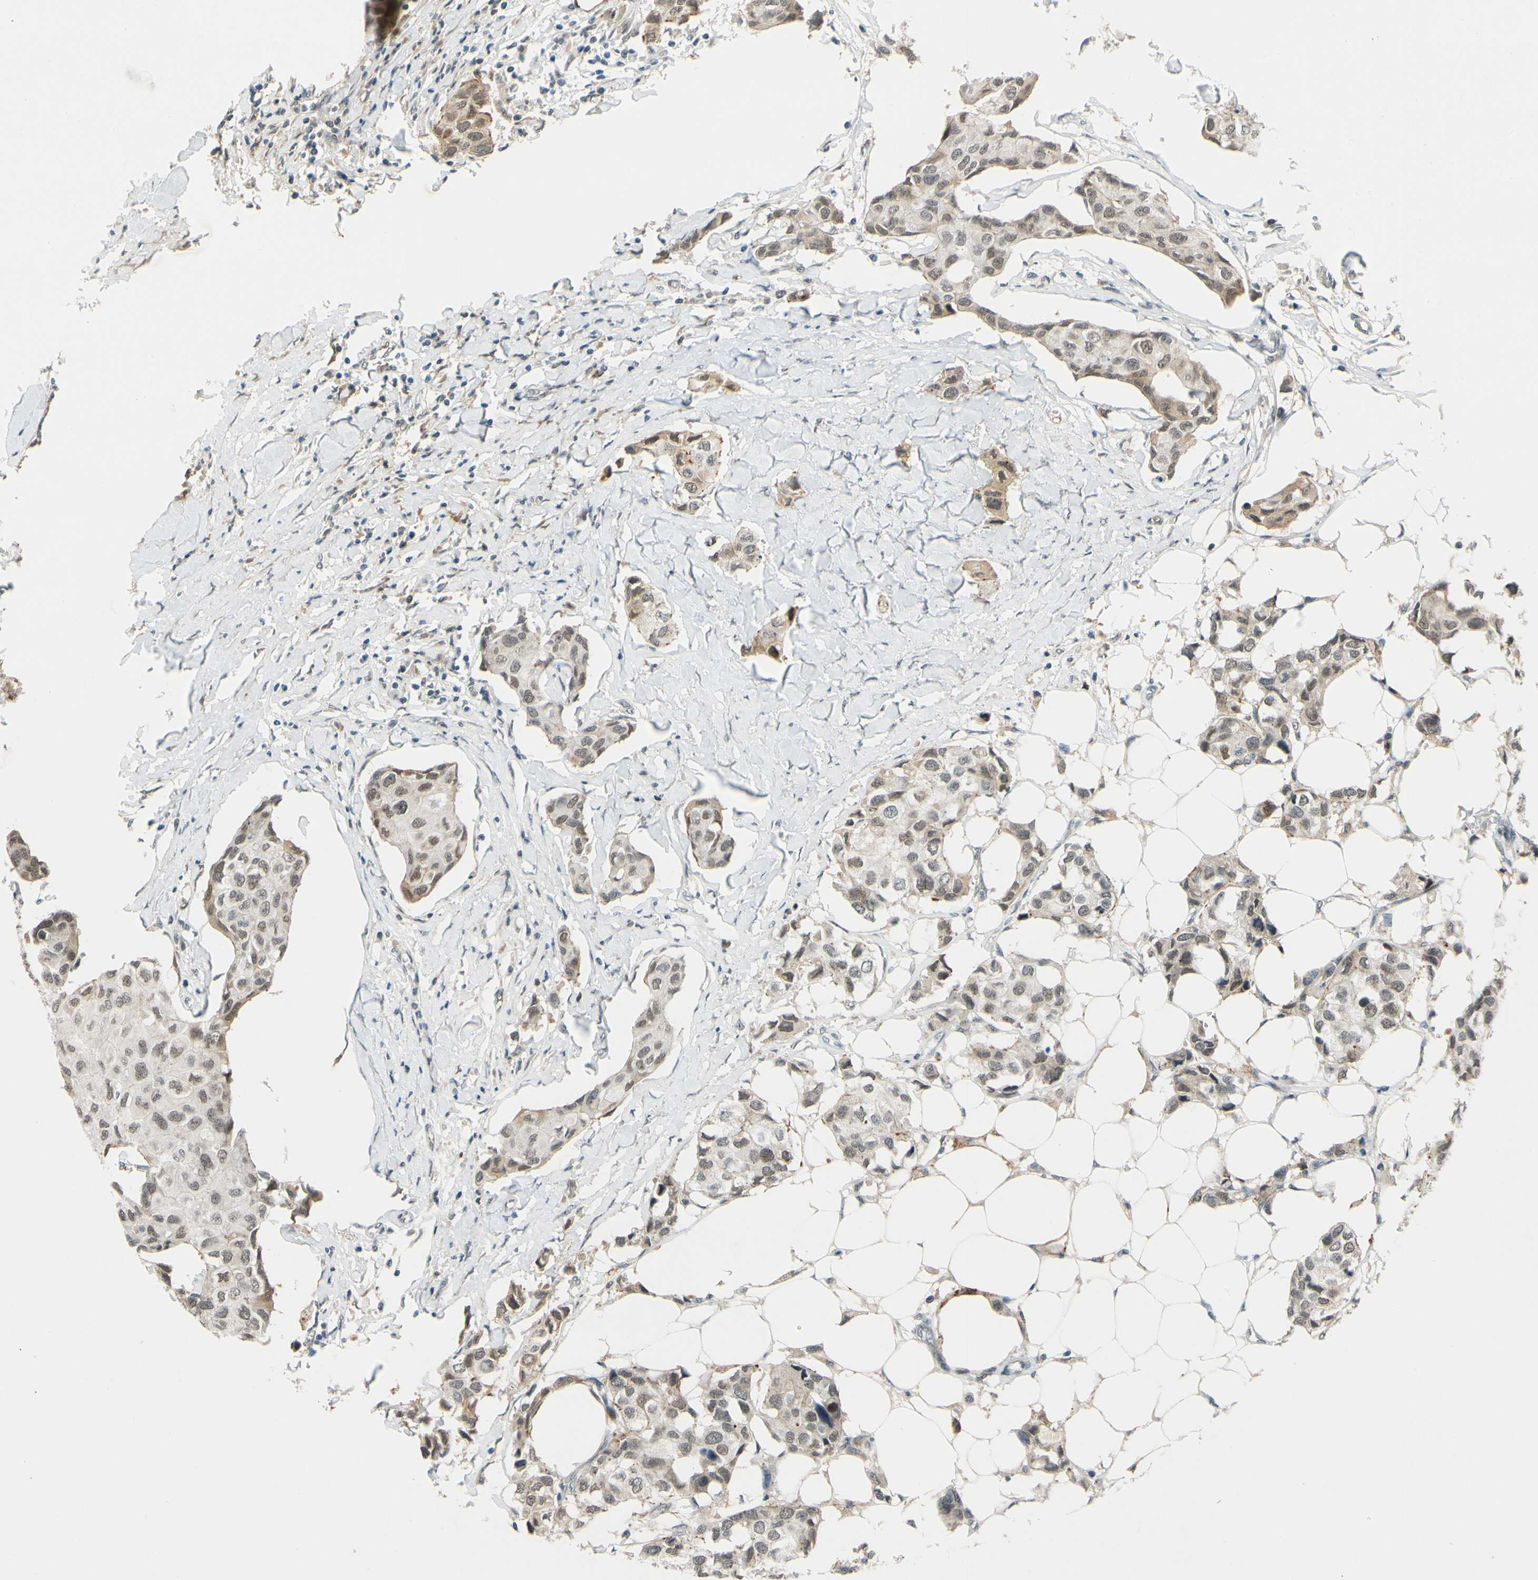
{"staining": {"intensity": "weak", "quantity": ">75%", "location": "cytoplasmic/membranous,nuclear"}, "tissue": "breast cancer", "cell_type": "Tumor cells", "image_type": "cancer", "snomed": [{"axis": "morphology", "description": "Duct carcinoma"}, {"axis": "topography", "description": "Breast"}], "caption": "The micrograph exhibits staining of infiltrating ductal carcinoma (breast), revealing weak cytoplasmic/membranous and nuclear protein staining (brown color) within tumor cells. The staining was performed using DAB (3,3'-diaminobenzidine) to visualize the protein expression in brown, while the nuclei were stained in blue with hematoxylin (Magnification: 20x).", "gene": "POGZ", "patient": {"sex": "female", "age": 80}}